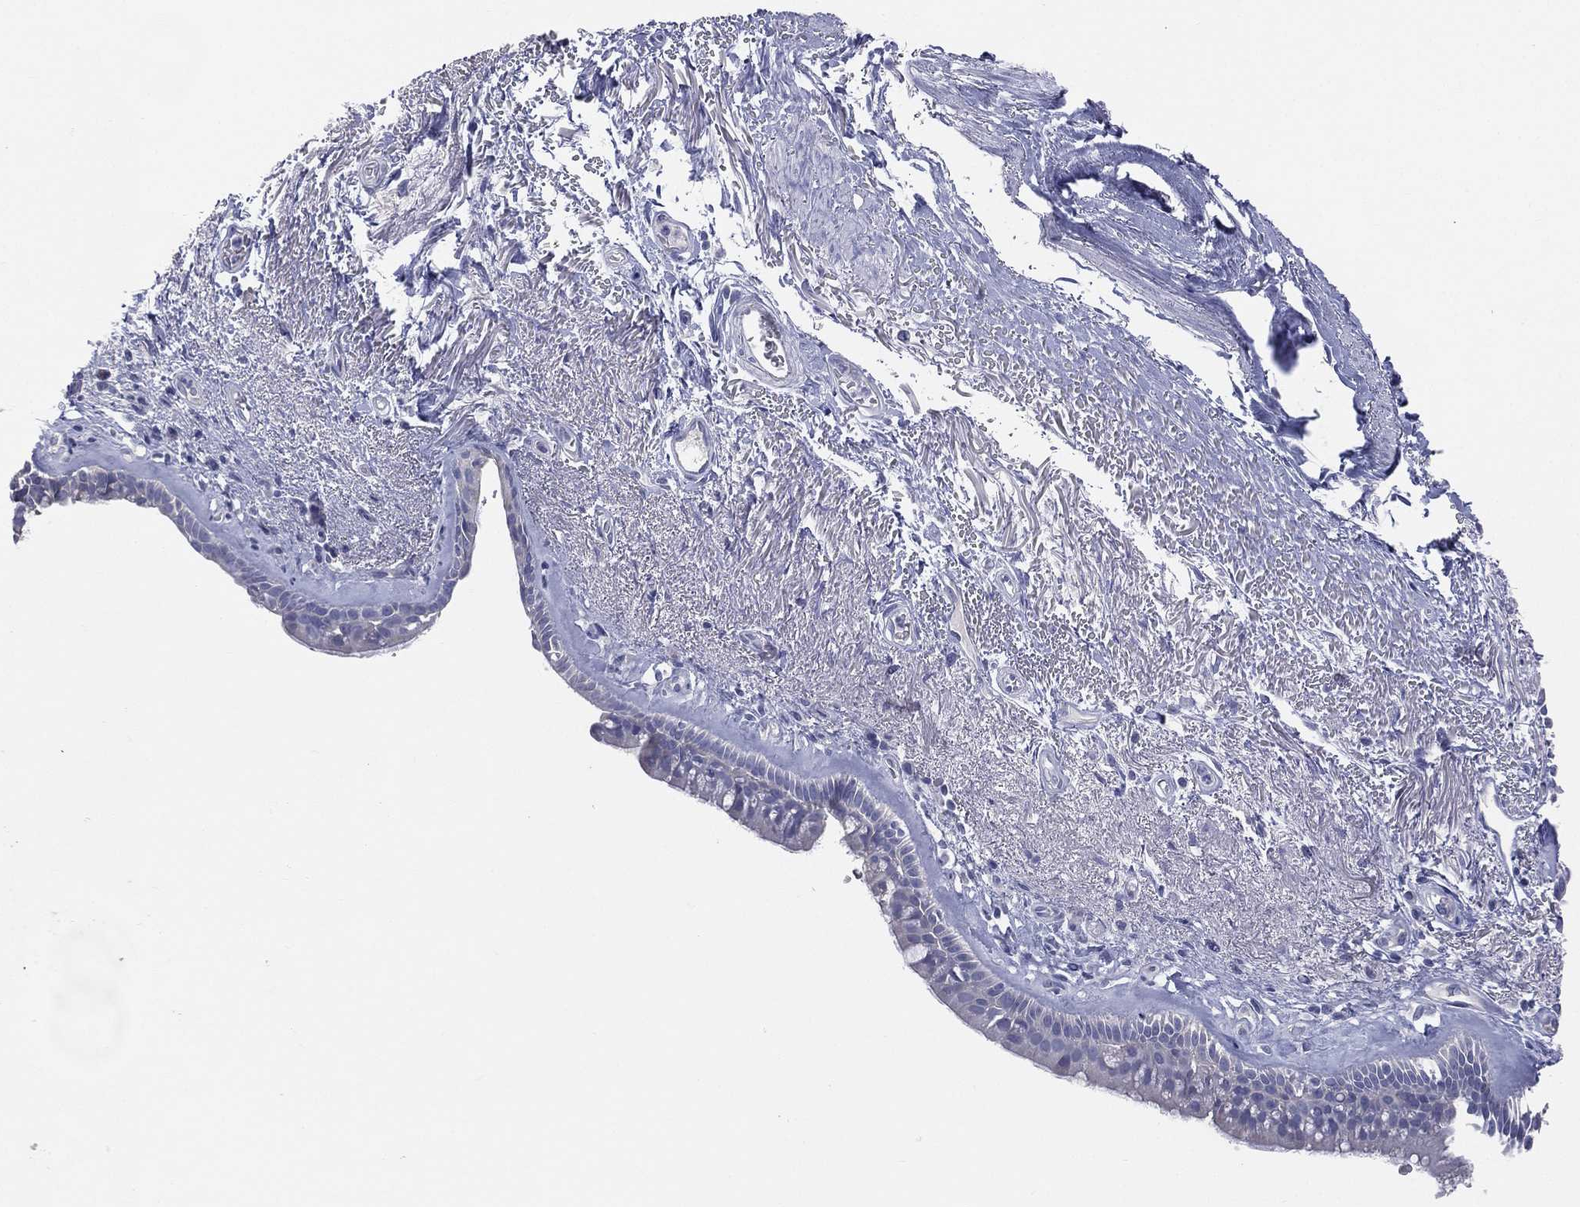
{"staining": {"intensity": "negative", "quantity": "none", "location": "none"}, "tissue": "bronchus", "cell_type": "Respiratory epithelial cells", "image_type": "normal", "snomed": [{"axis": "morphology", "description": "Normal tissue, NOS"}, {"axis": "topography", "description": "Bronchus"}], "caption": "Protein analysis of normal bronchus exhibits no significant staining in respiratory epithelial cells.", "gene": "STK31", "patient": {"sex": "male", "age": 82}}